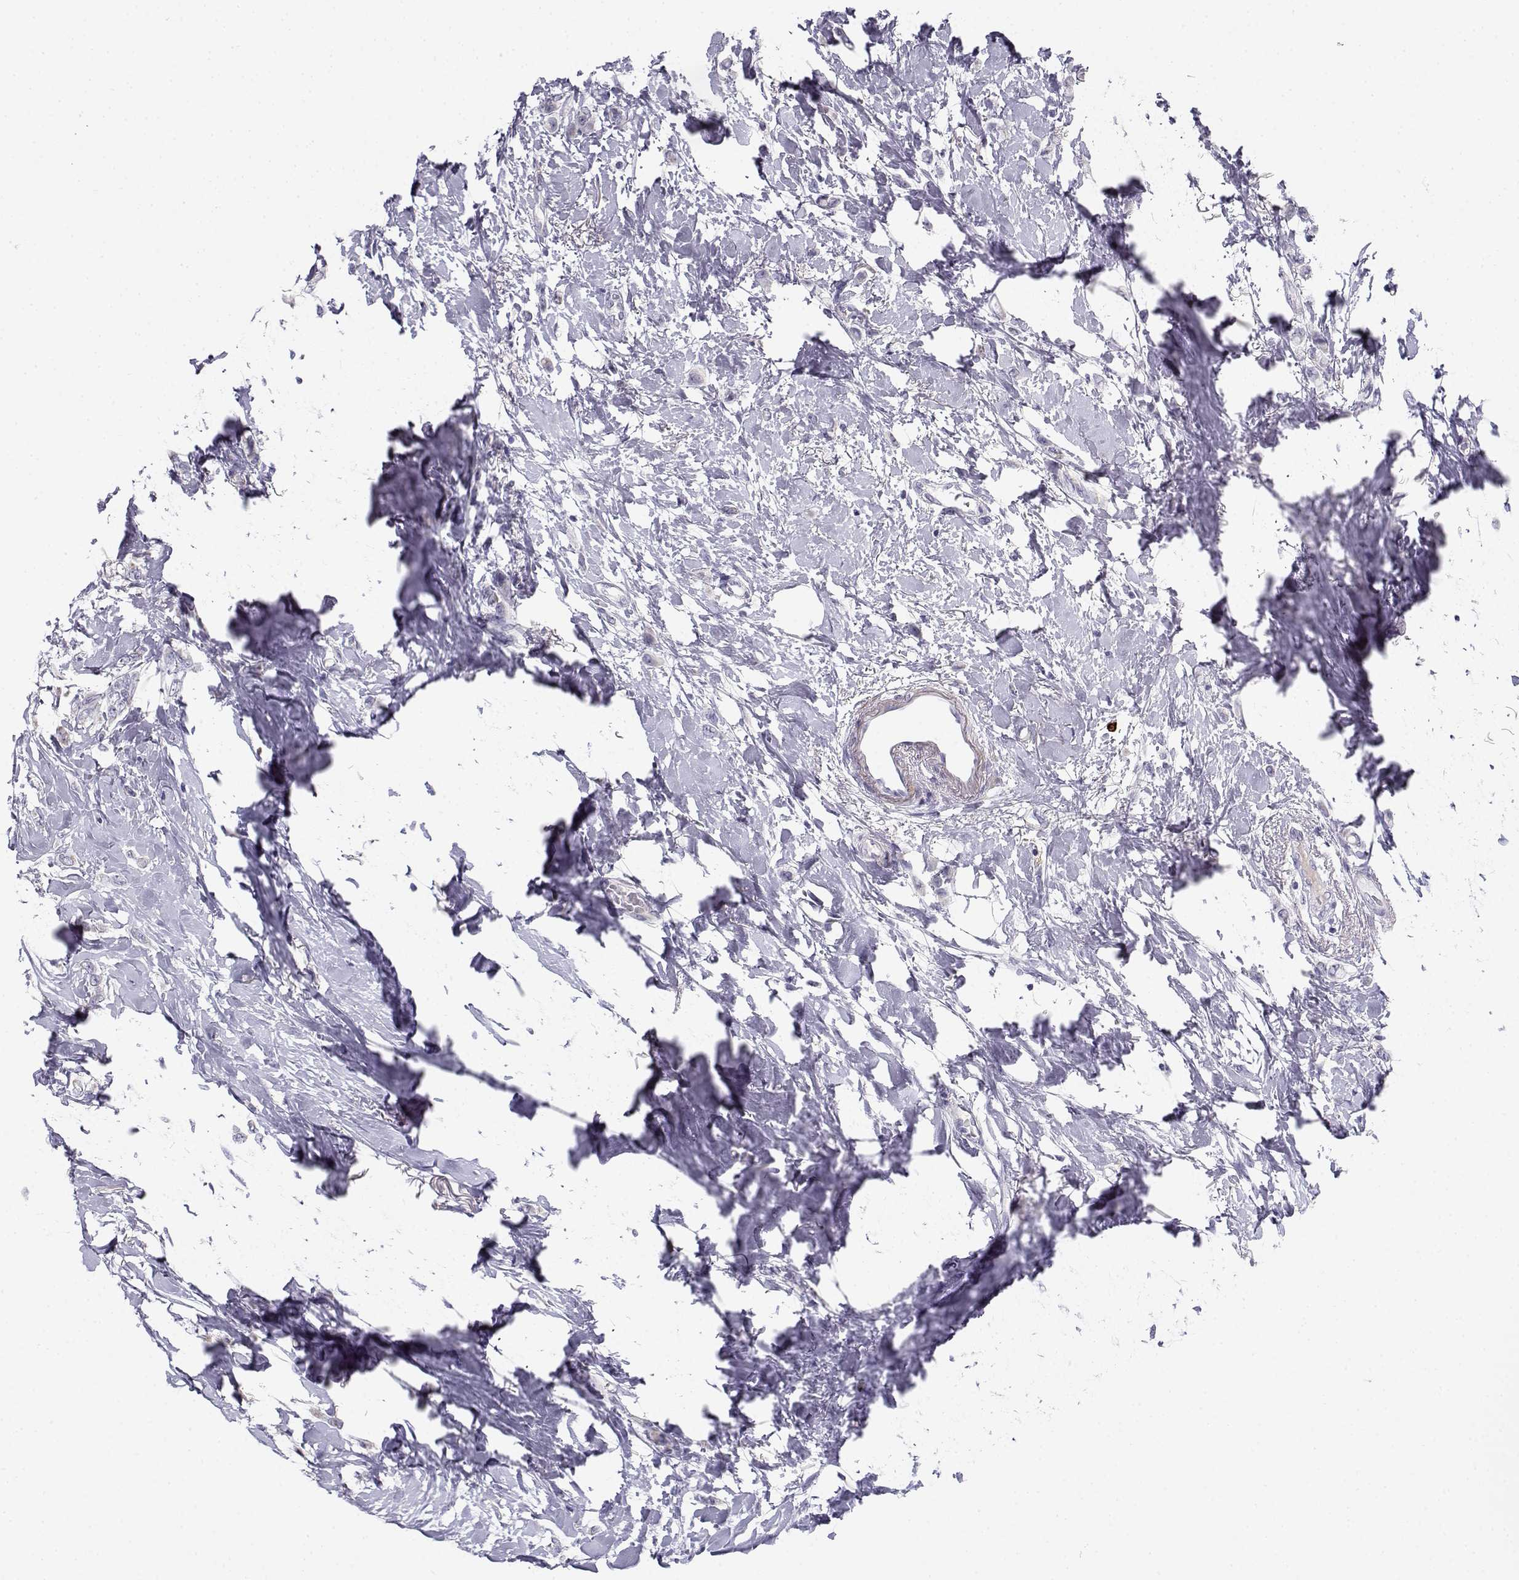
{"staining": {"intensity": "negative", "quantity": "none", "location": "none"}, "tissue": "breast cancer", "cell_type": "Tumor cells", "image_type": "cancer", "snomed": [{"axis": "morphology", "description": "Lobular carcinoma"}, {"axis": "topography", "description": "Breast"}], "caption": "IHC photomicrograph of neoplastic tissue: breast cancer (lobular carcinoma) stained with DAB shows no significant protein positivity in tumor cells.", "gene": "CREB3L3", "patient": {"sex": "female", "age": 66}}